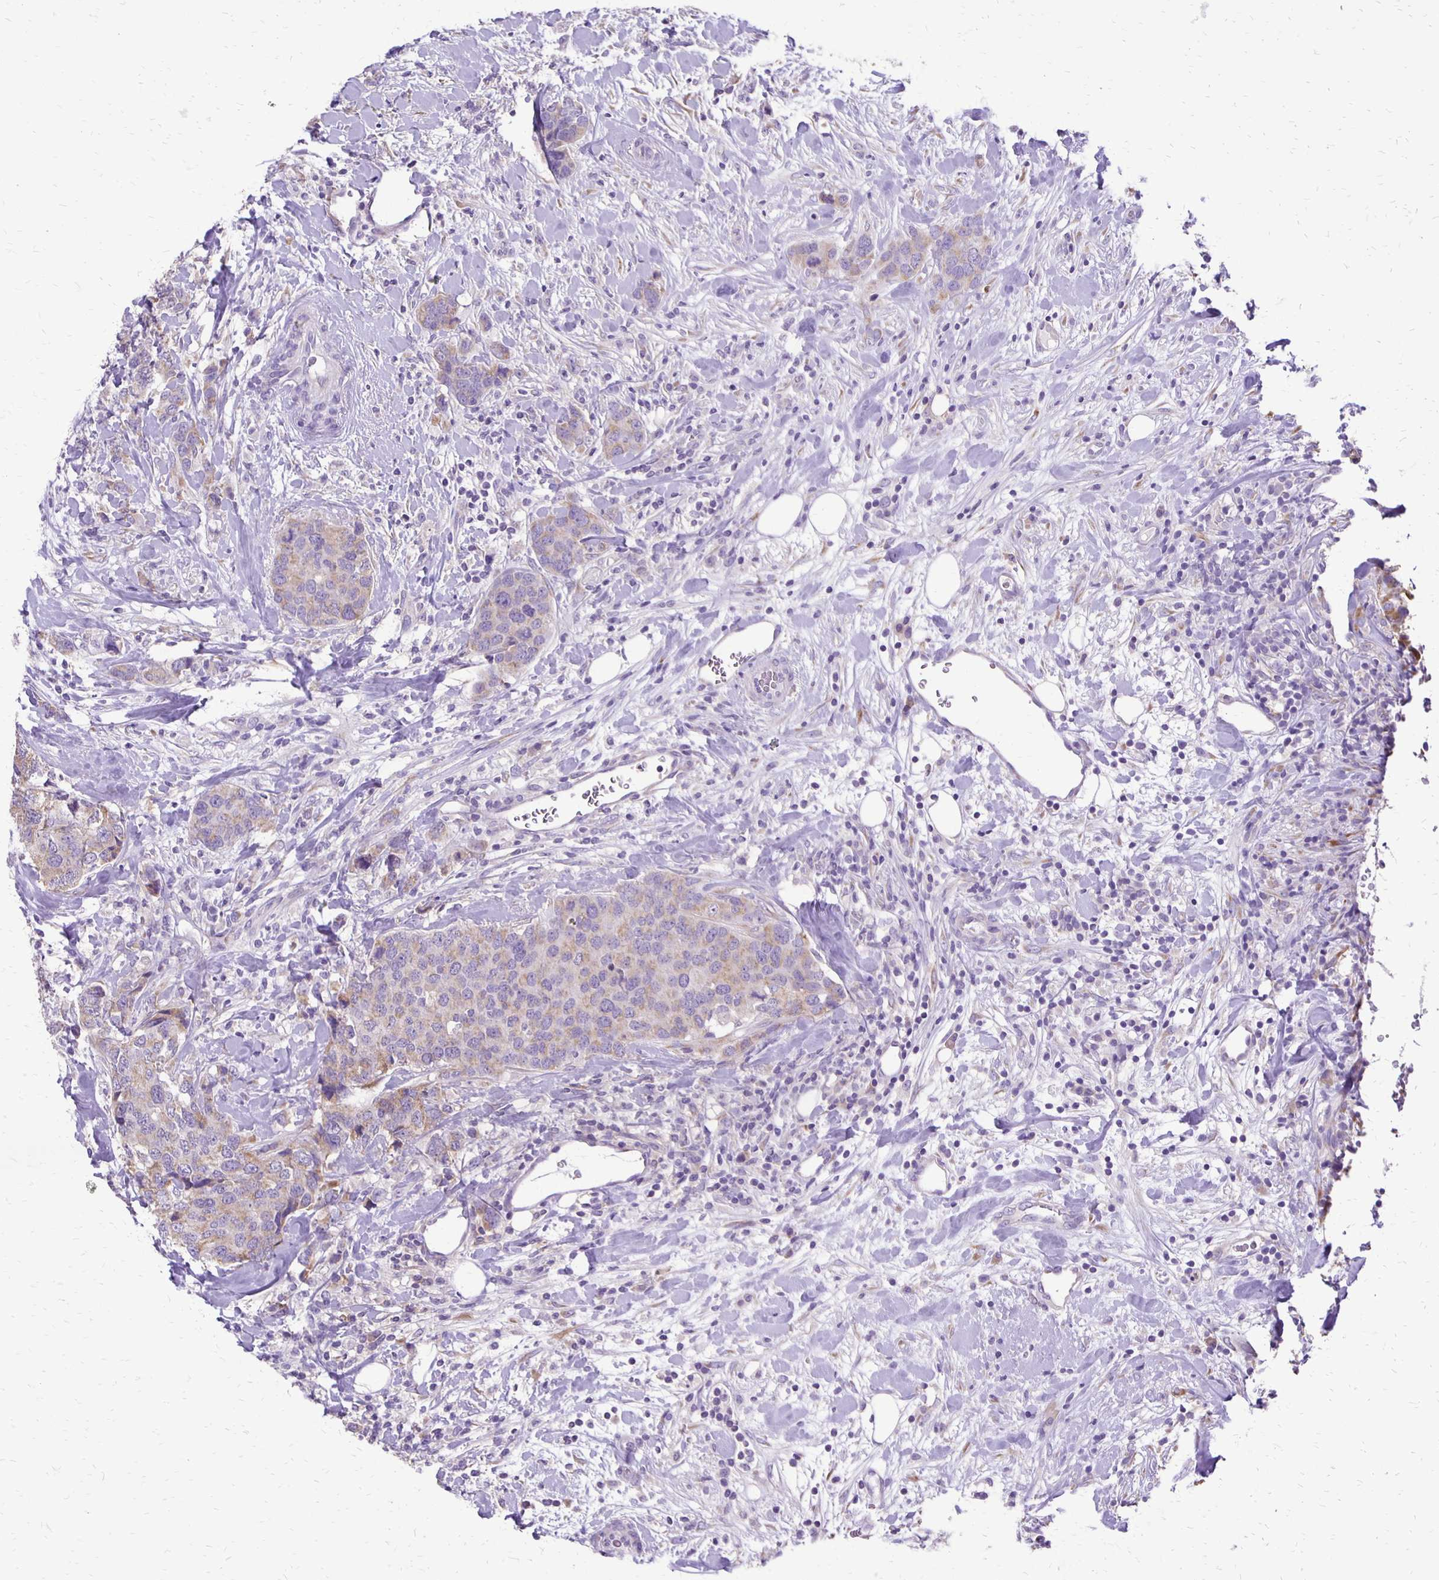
{"staining": {"intensity": "weak", "quantity": "25%-75%", "location": "cytoplasmic/membranous"}, "tissue": "breast cancer", "cell_type": "Tumor cells", "image_type": "cancer", "snomed": [{"axis": "morphology", "description": "Lobular carcinoma"}, {"axis": "topography", "description": "Breast"}], "caption": "Protein staining of breast lobular carcinoma tissue demonstrates weak cytoplasmic/membranous staining in approximately 25%-75% of tumor cells.", "gene": "ANKRD45", "patient": {"sex": "female", "age": 59}}